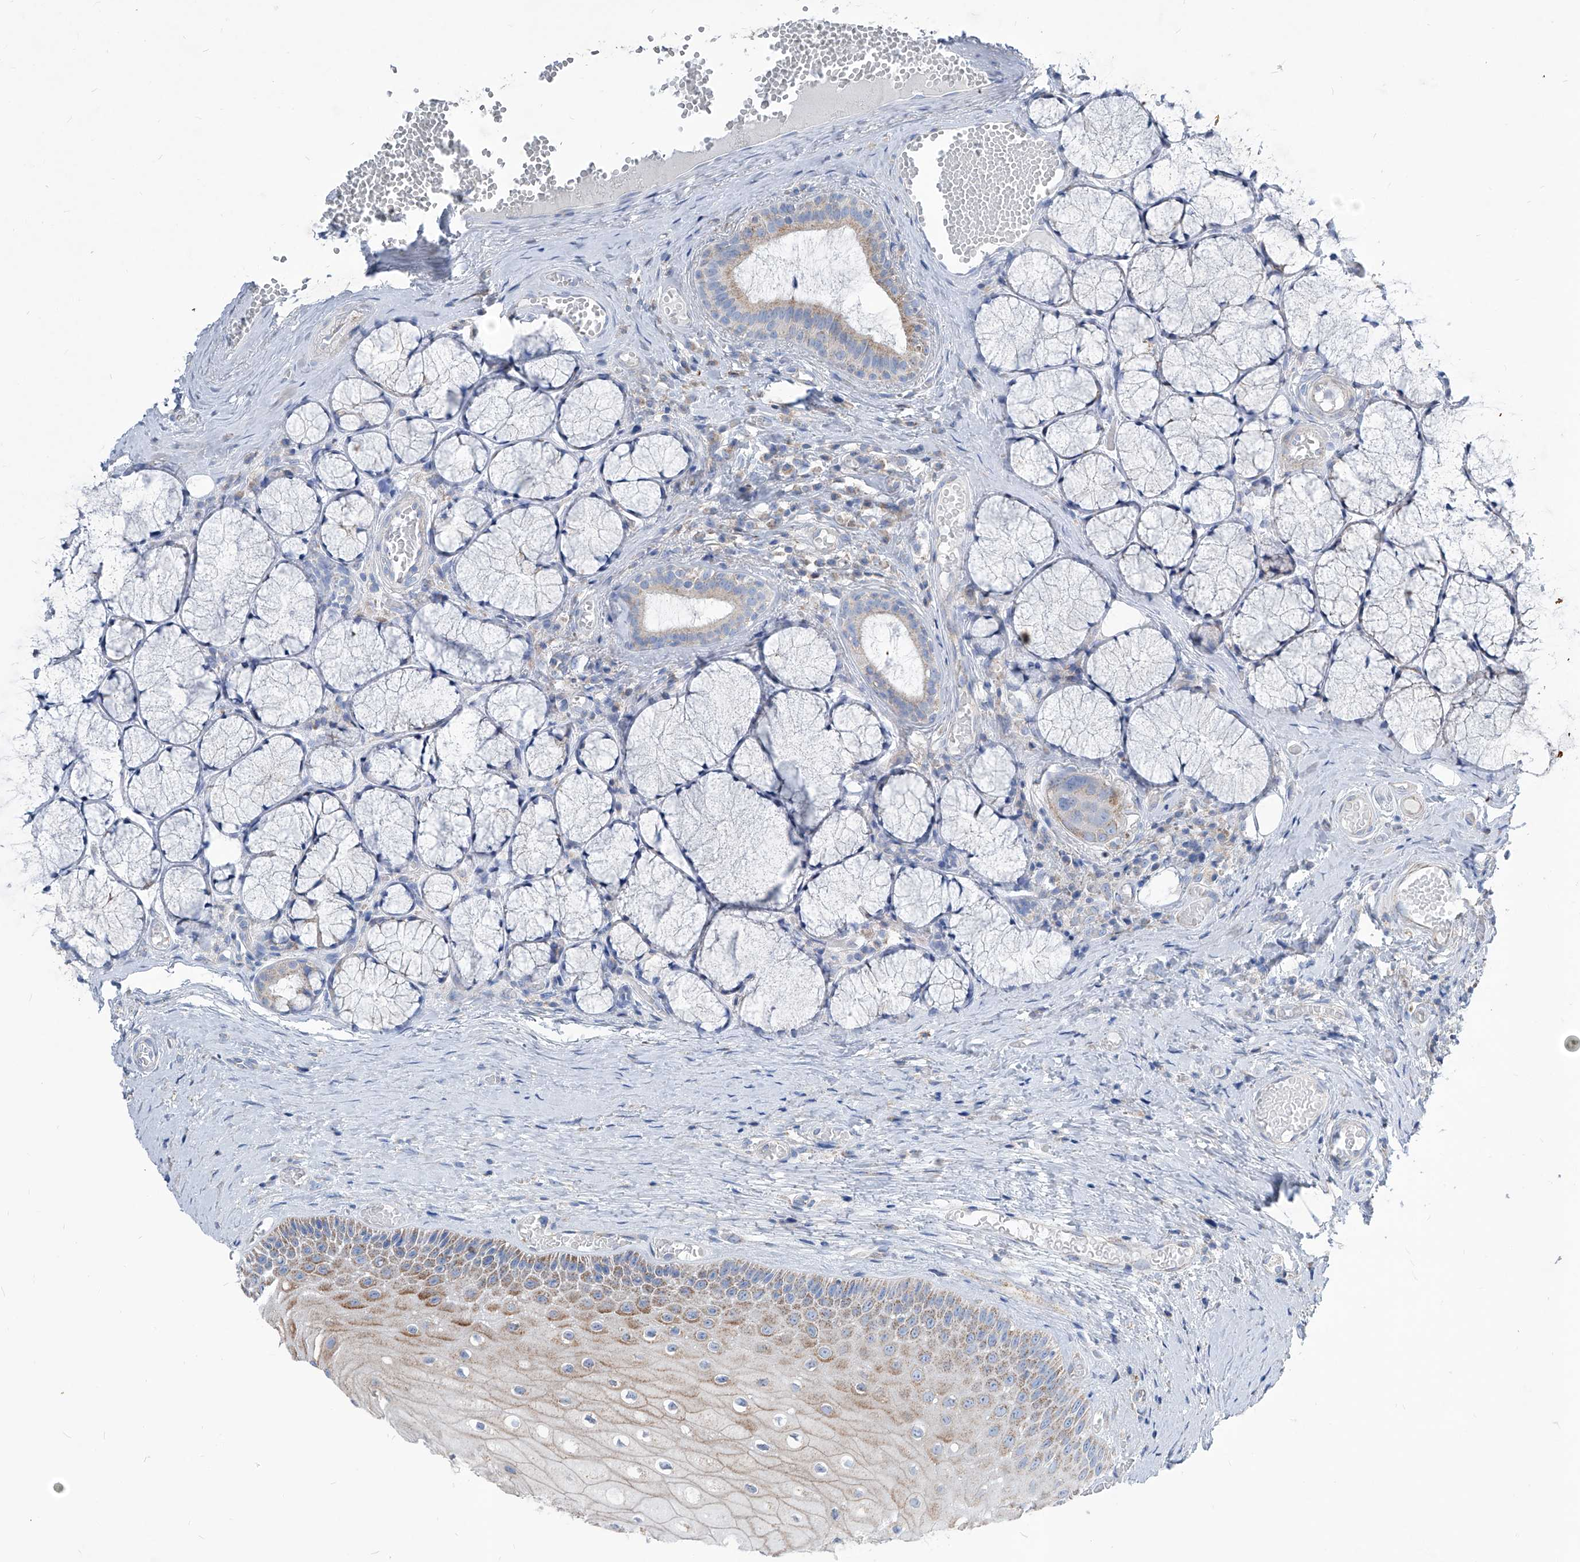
{"staining": {"intensity": "moderate", "quantity": "25%-75%", "location": "cytoplasmic/membranous"}, "tissue": "oral mucosa", "cell_type": "Squamous epithelial cells", "image_type": "normal", "snomed": [{"axis": "morphology", "description": "Normal tissue, NOS"}, {"axis": "topography", "description": "Oral tissue"}], "caption": "Oral mucosa stained for a protein (brown) demonstrates moderate cytoplasmic/membranous positive positivity in about 25%-75% of squamous epithelial cells.", "gene": "AGPS", "patient": {"sex": "male", "age": 66}}